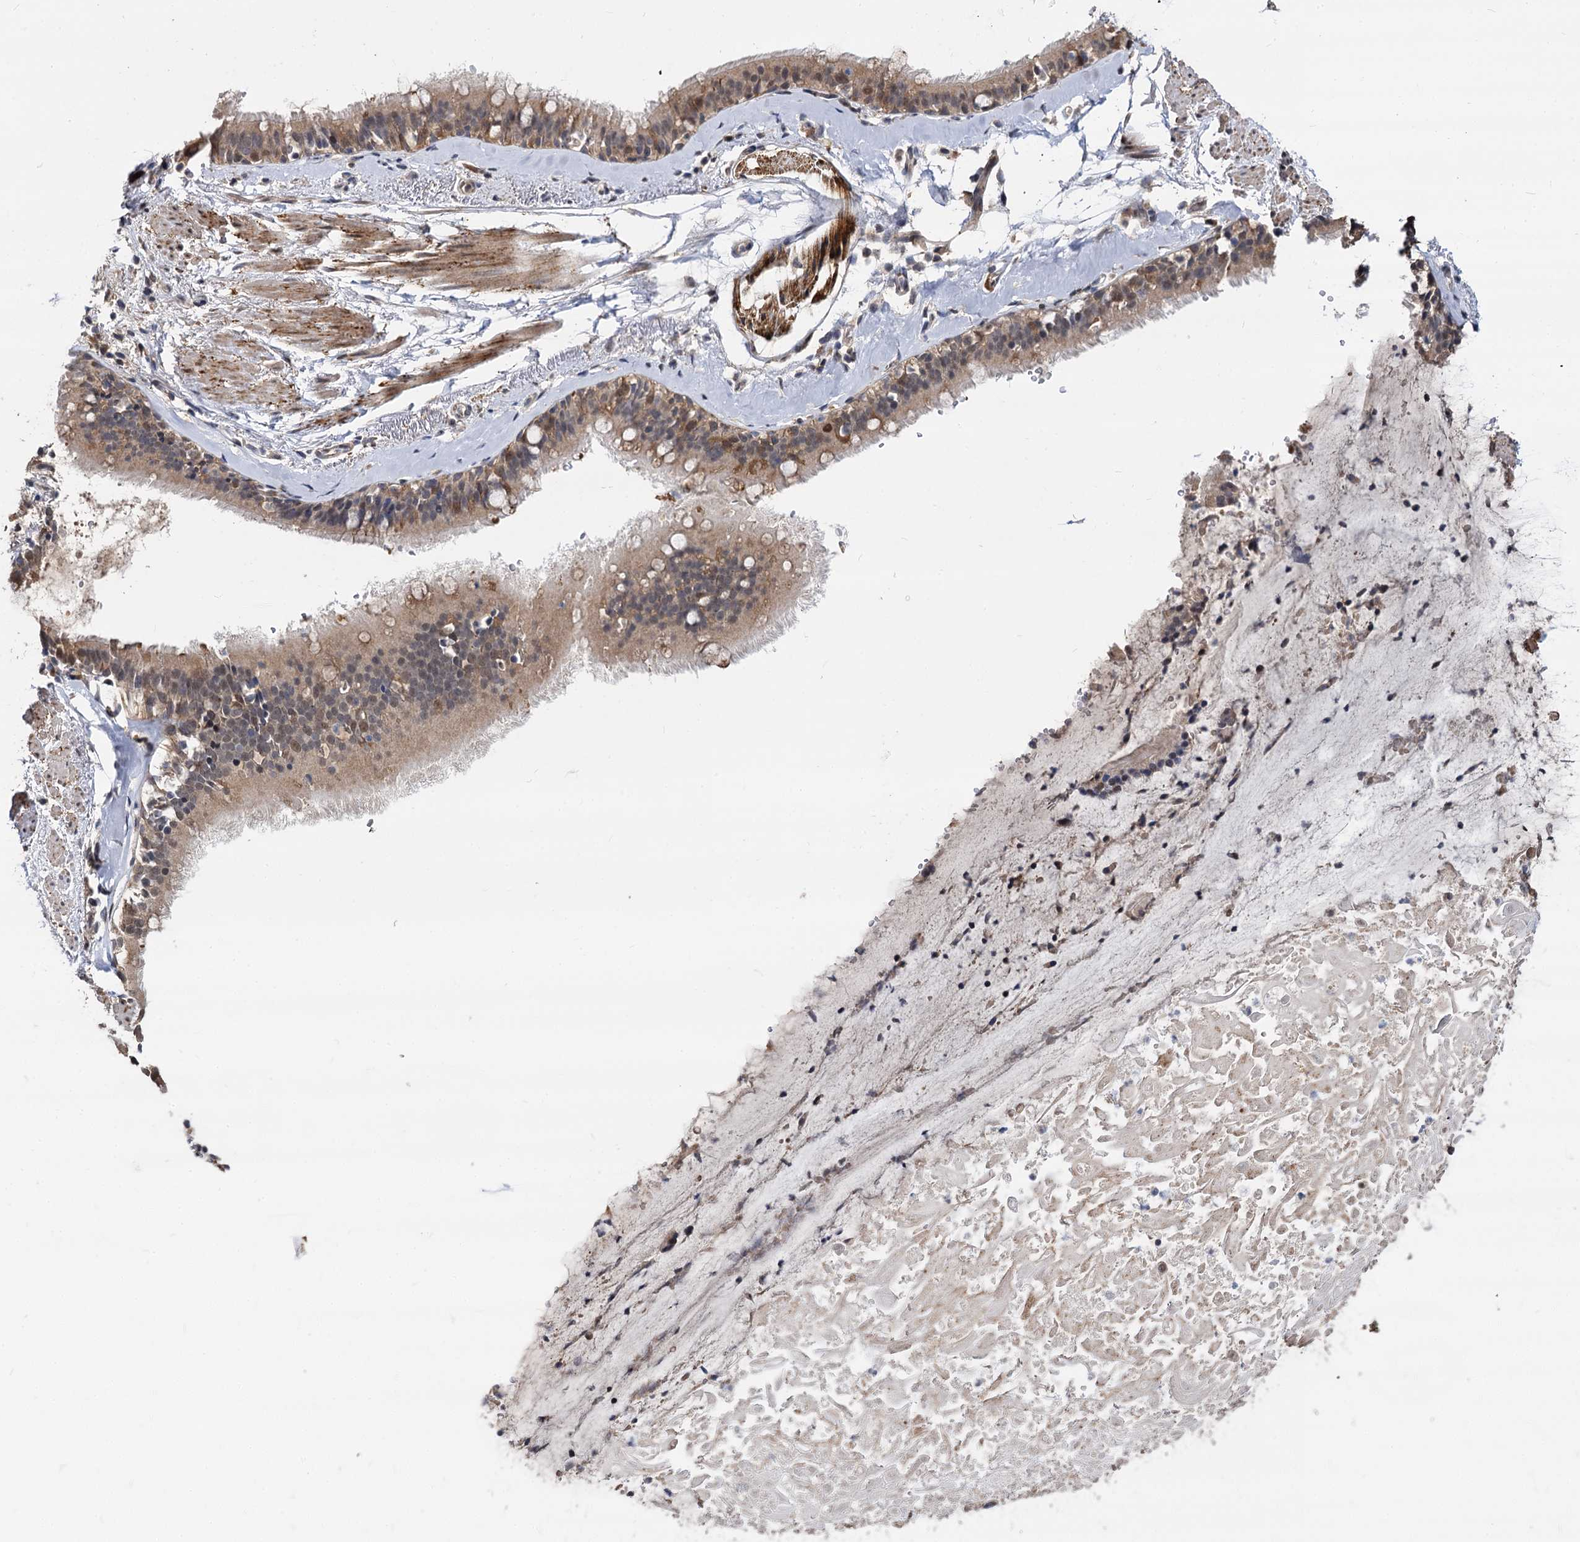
{"staining": {"intensity": "moderate", "quantity": ">75%", "location": "nuclear"}, "tissue": "adipose tissue", "cell_type": "Adipocytes", "image_type": "normal", "snomed": [{"axis": "morphology", "description": "Normal tissue, NOS"}, {"axis": "topography", "description": "Lymph node"}, {"axis": "topography", "description": "Cartilage tissue"}, {"axis": "topography", "description": "Bronchus"}], "caption": "Immunohistochemistry (IHC) (DAB) staining of unremarkable adipose tissue displays moderate nuclear protein staining in about >75% of adipocytes.", "gene": "PSMD4", "patient": {"sex": "male", "age": 63}}